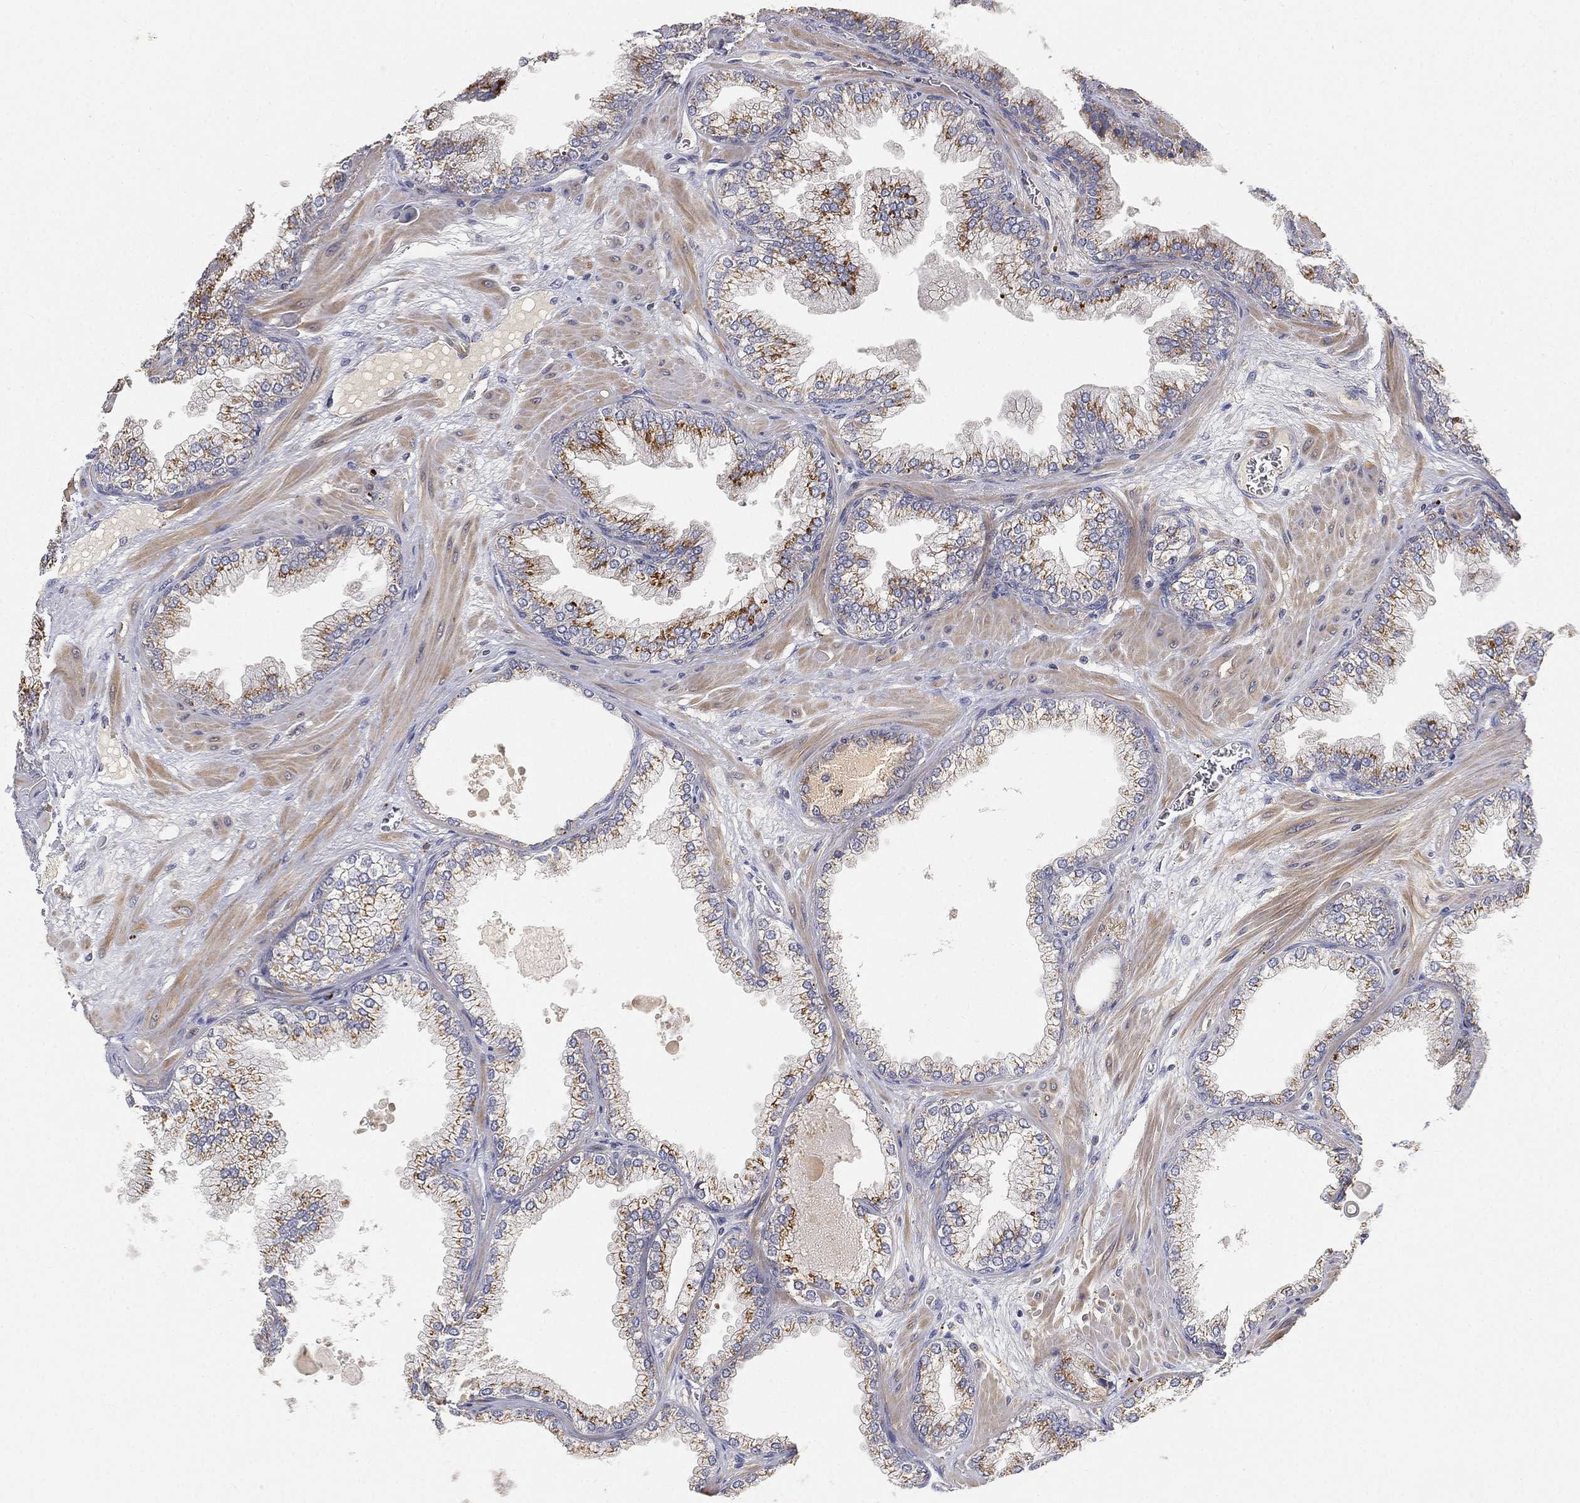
{"staining": {"intensity": "strong", "quantity": "<25%", "location": "cytoplasmic/membranous"}, "tissue": "prostate cancer", "cell_type": "Tumor cells", "image_type": "cancer", "snomed": [{"axis": "morphology", "description": "Adenocarcinoma, Low grade"}, {"axis": "topography", "description": "Prostate"}], "caption": "A brown stain highlights strong cytoplasmic/membranous expression of a protein in human prostate cancer tumor cells.", "gene": "CTSL", "patient": {"sex": "male", "age": 72}}